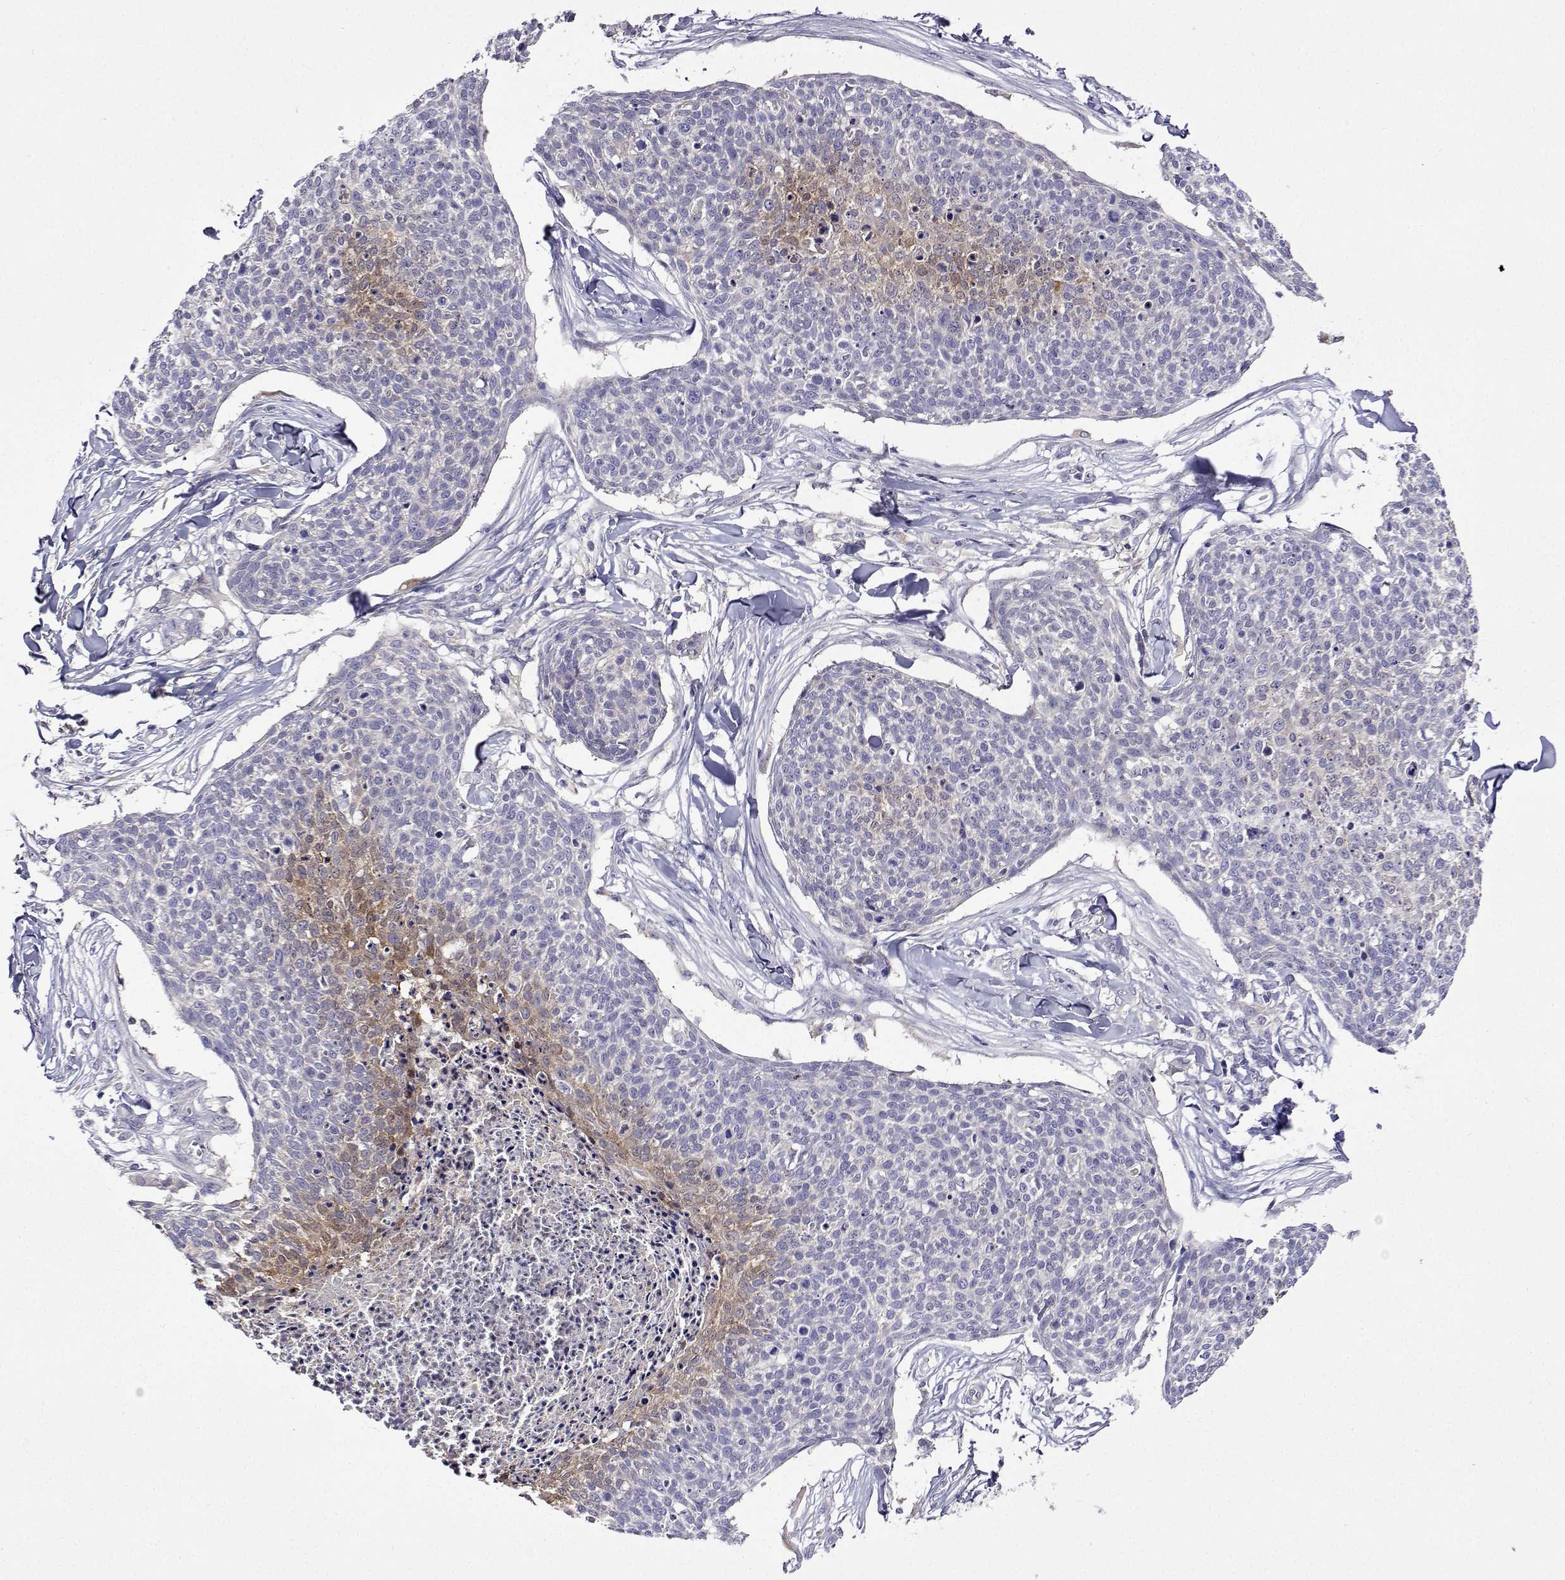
{"staining": {"intensity": "weak", "quantity": "<25%", "location": "cytoplasmic/membranous"}, "tissue": "skin cancer", "cell_type": "Tumor cells", "image_type": "cancer", "snomed": [{"axis": "morphology", "description": "Squamous cell carcinoma, NOS"}, {"axis": "topography", "description": "Skin"}, {"axis": "topography", "description": "Vulva"}], "caption": "Tumor cells show no significant protein expression in skin cancer. (Stains: DAB immunohistochemistry (IHC) with hematoxylin counter stain, Microscopy: brightfield microscopy at high magnification).", "gene": "SULT2A1", "patient": {"sex": "female", "age": 75}}